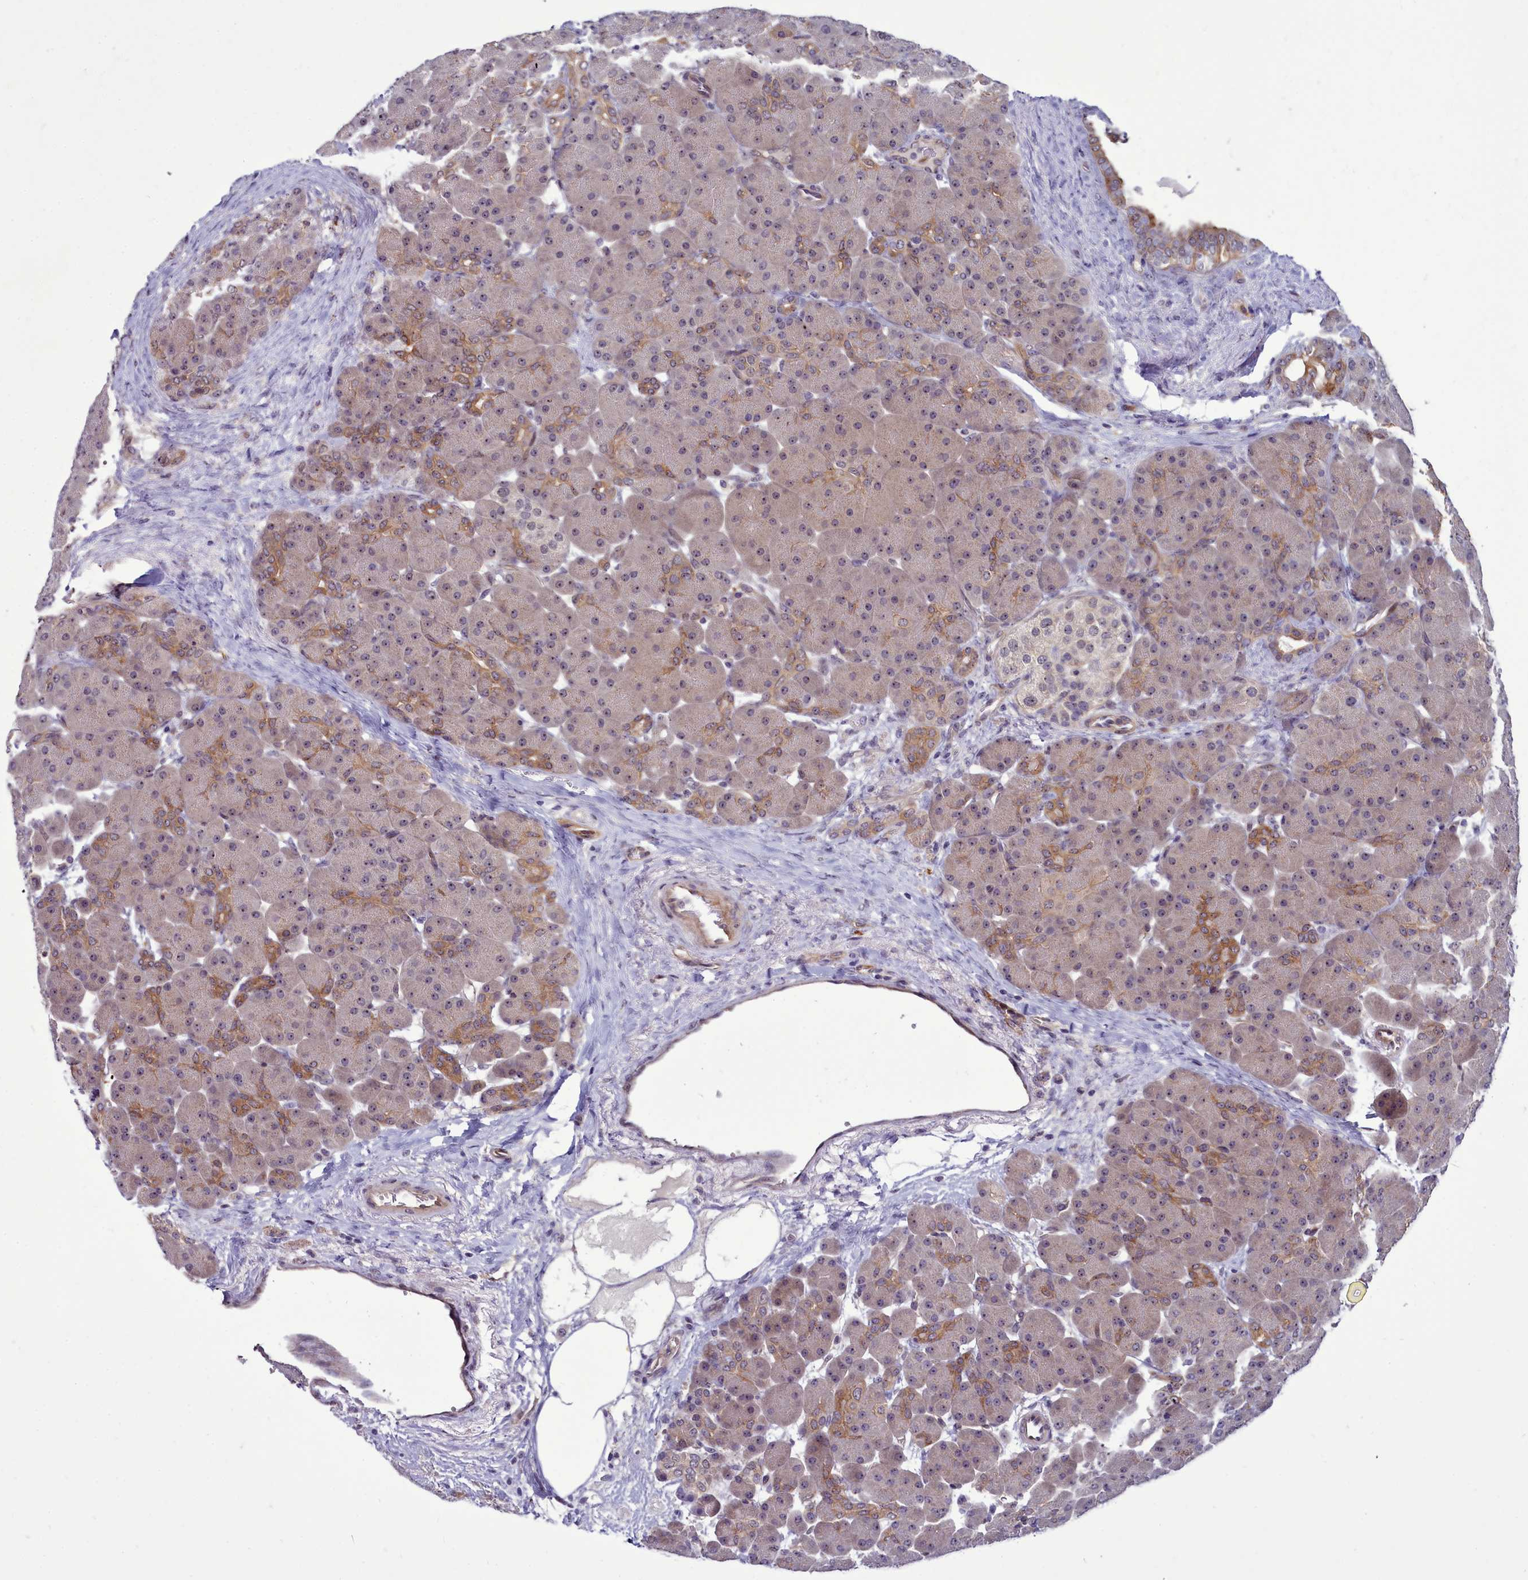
{"staining": {"intensity": "moderate", "quantity": "<25%", "location": "cytoplasmic/membranous,nuclear"}, "tissue": "pancreas", "cell_type": "Exocrine glandular cells", "image_type": "normal", "snomed": [{"axis": "morphology", "description": "Normal tissue, NOS"}, {"axis": "topography", "description": "Pancreas"}], "caption": "The micrograph displays staining of unremarkable pancreas, revealing moderate cytoplasmic/membranous,nuclear protein expression (brown color) within exocrine glandular cells.", "gene": "BCAR1", "patient": {"sex": "male", "age": 66}}